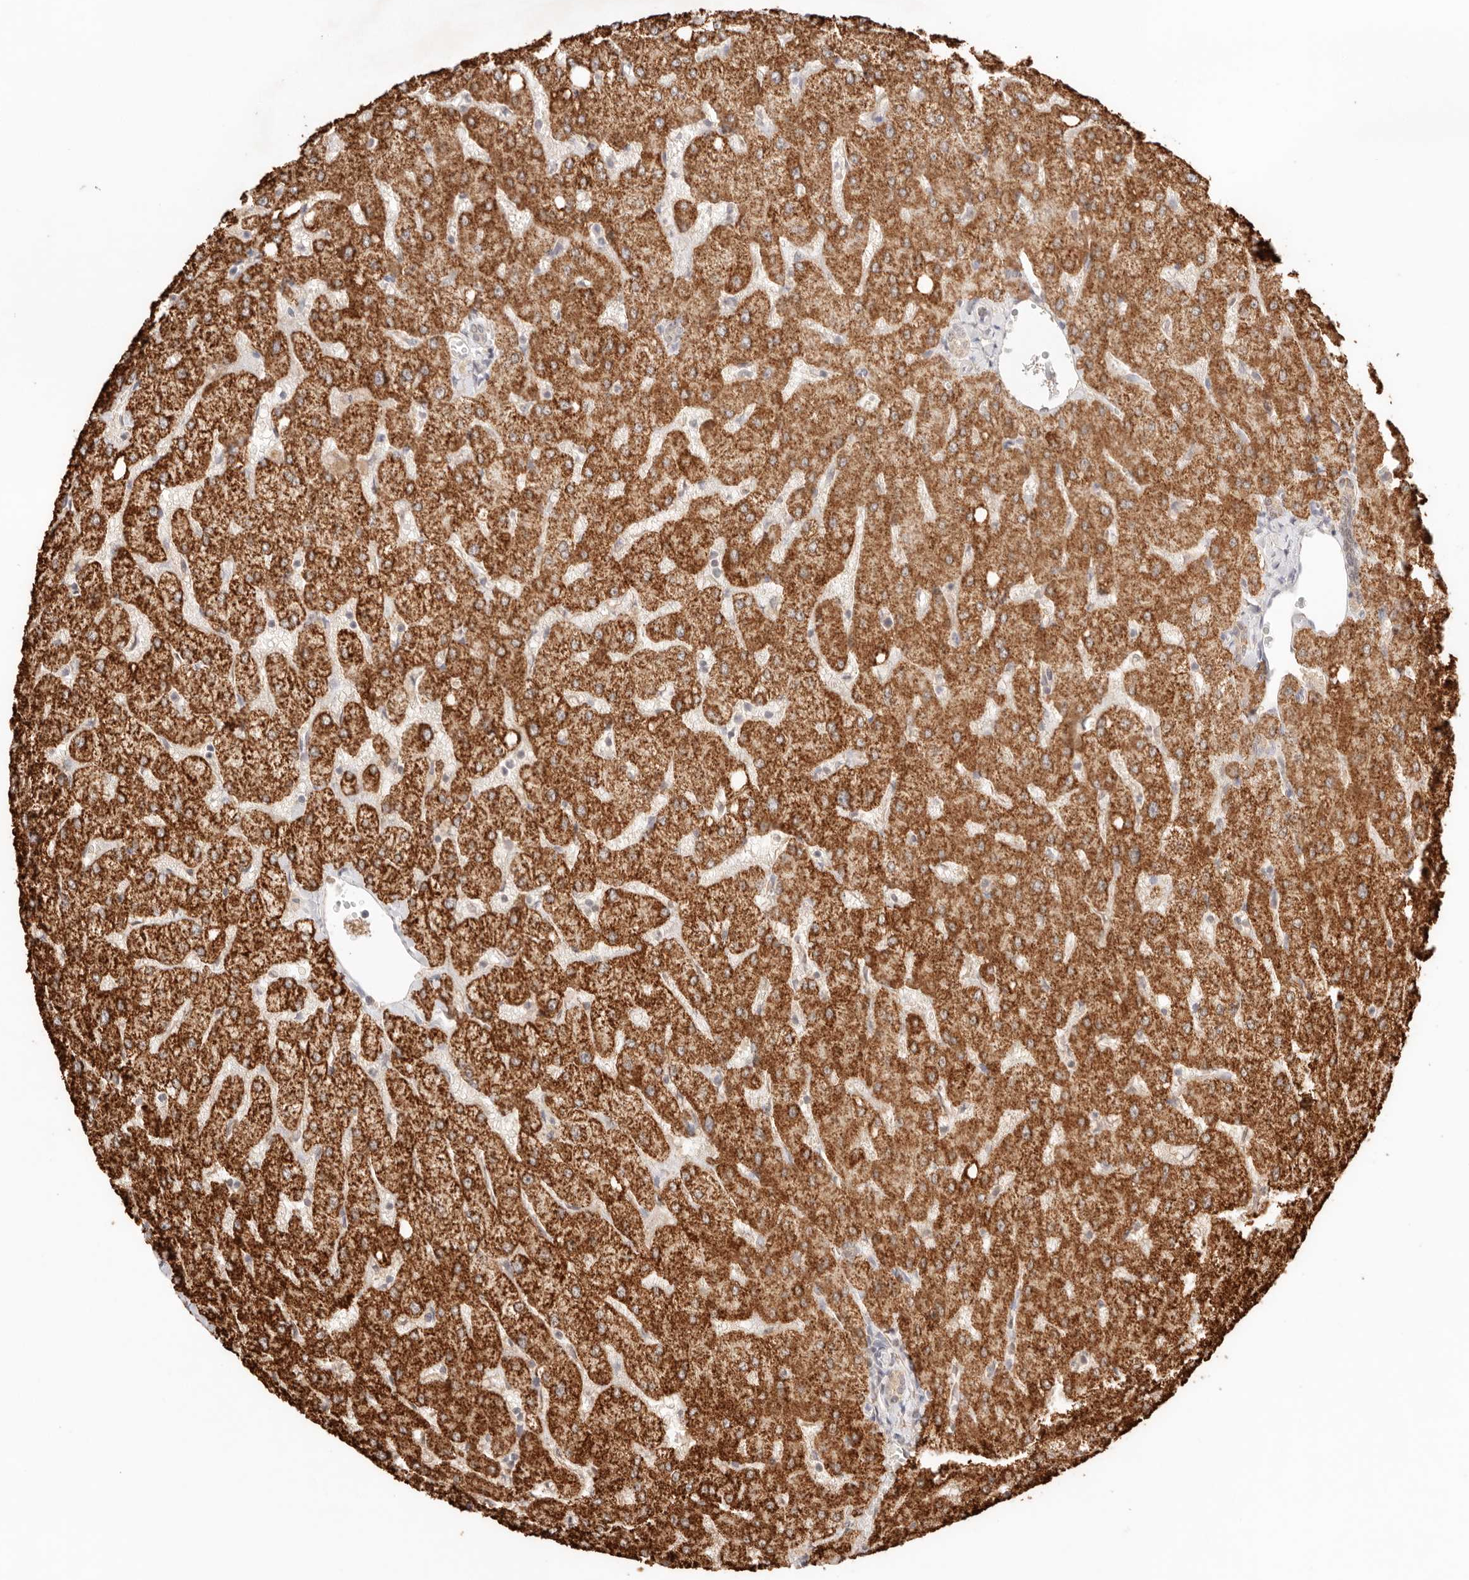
{"staining": {"intensity": "weak", "quantity": ">75%", "location": "cytoplasmic/membranous"}, "tissue": "liver", "cell_type": "Cholangiocytes", "image_type": "normal", "snomed": [{"axis": "morphology", "description": "Normal tissue, NOS"}, {"axis": "topography", "description": "Liver"}], "caption": "Immunohistochemical staining of normal liver exhibits low levels of weak cytoplasmic/membranous expression in approximately >75% of cholangiocytes. The staining was performed using DAB to visualize the protein expression in brown, while the nuclei were stained in blue with hematoxylin (Magnification: 20x).", "gene": "IL1R2", "patient": {"sex": "female", "age": 54}}